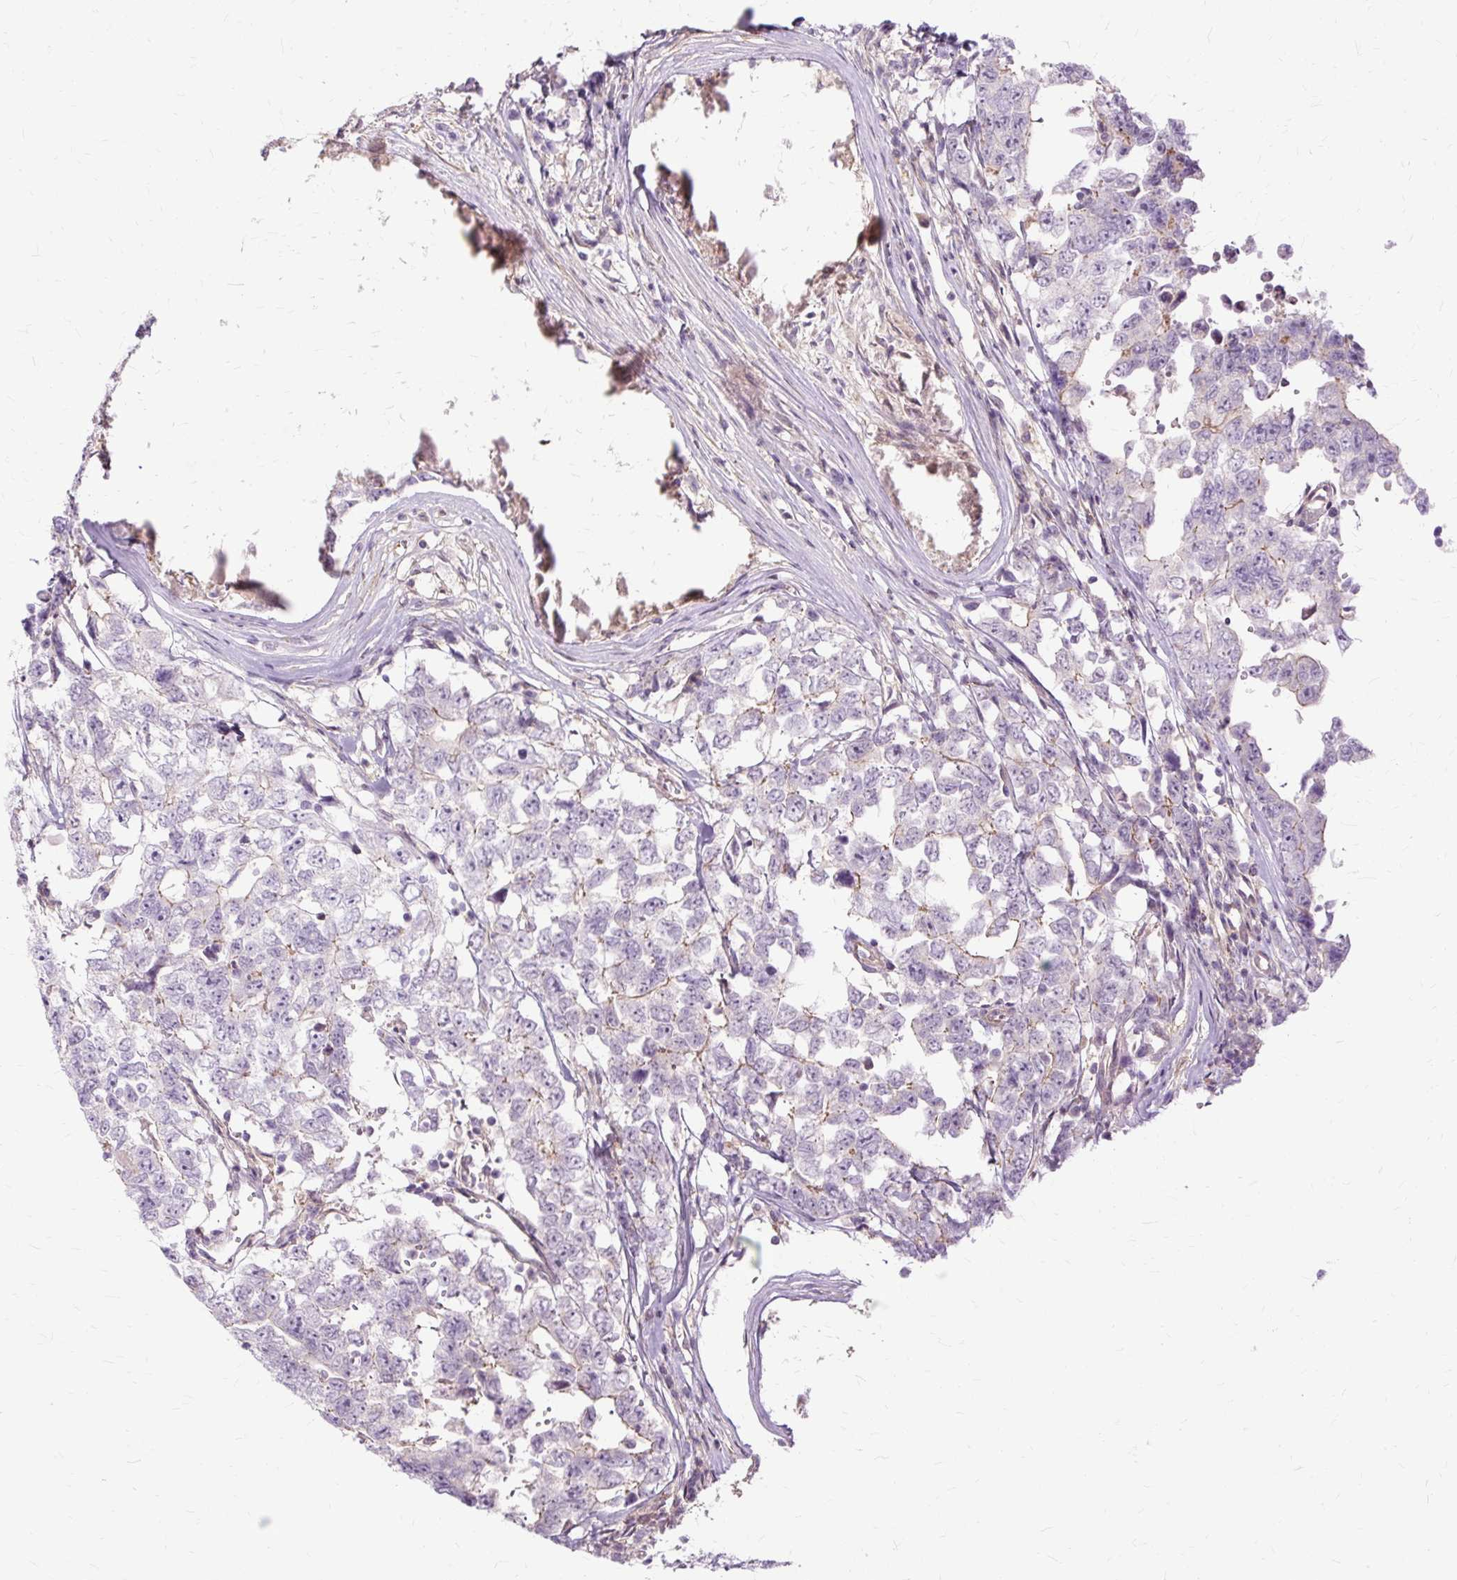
{"staining": {"intensity": "negative", "quantity": "none", "location": "none"}, "tissue": "testis cancer", "cell_type": "Tumor cells", "image_type": "cancer", "snomed": [{"axis": "morphology", "description": "Carcinoma, Embryonal, NOS"}, {"axis": "topography", "description": "Testis"}], "caption": "The IHC histopathology image has no significant staining in tumor cells of testis embryonal carcinoma tissue.", "gene": "TSPAN8", "patient": {"sex": "male", "age": 22}}